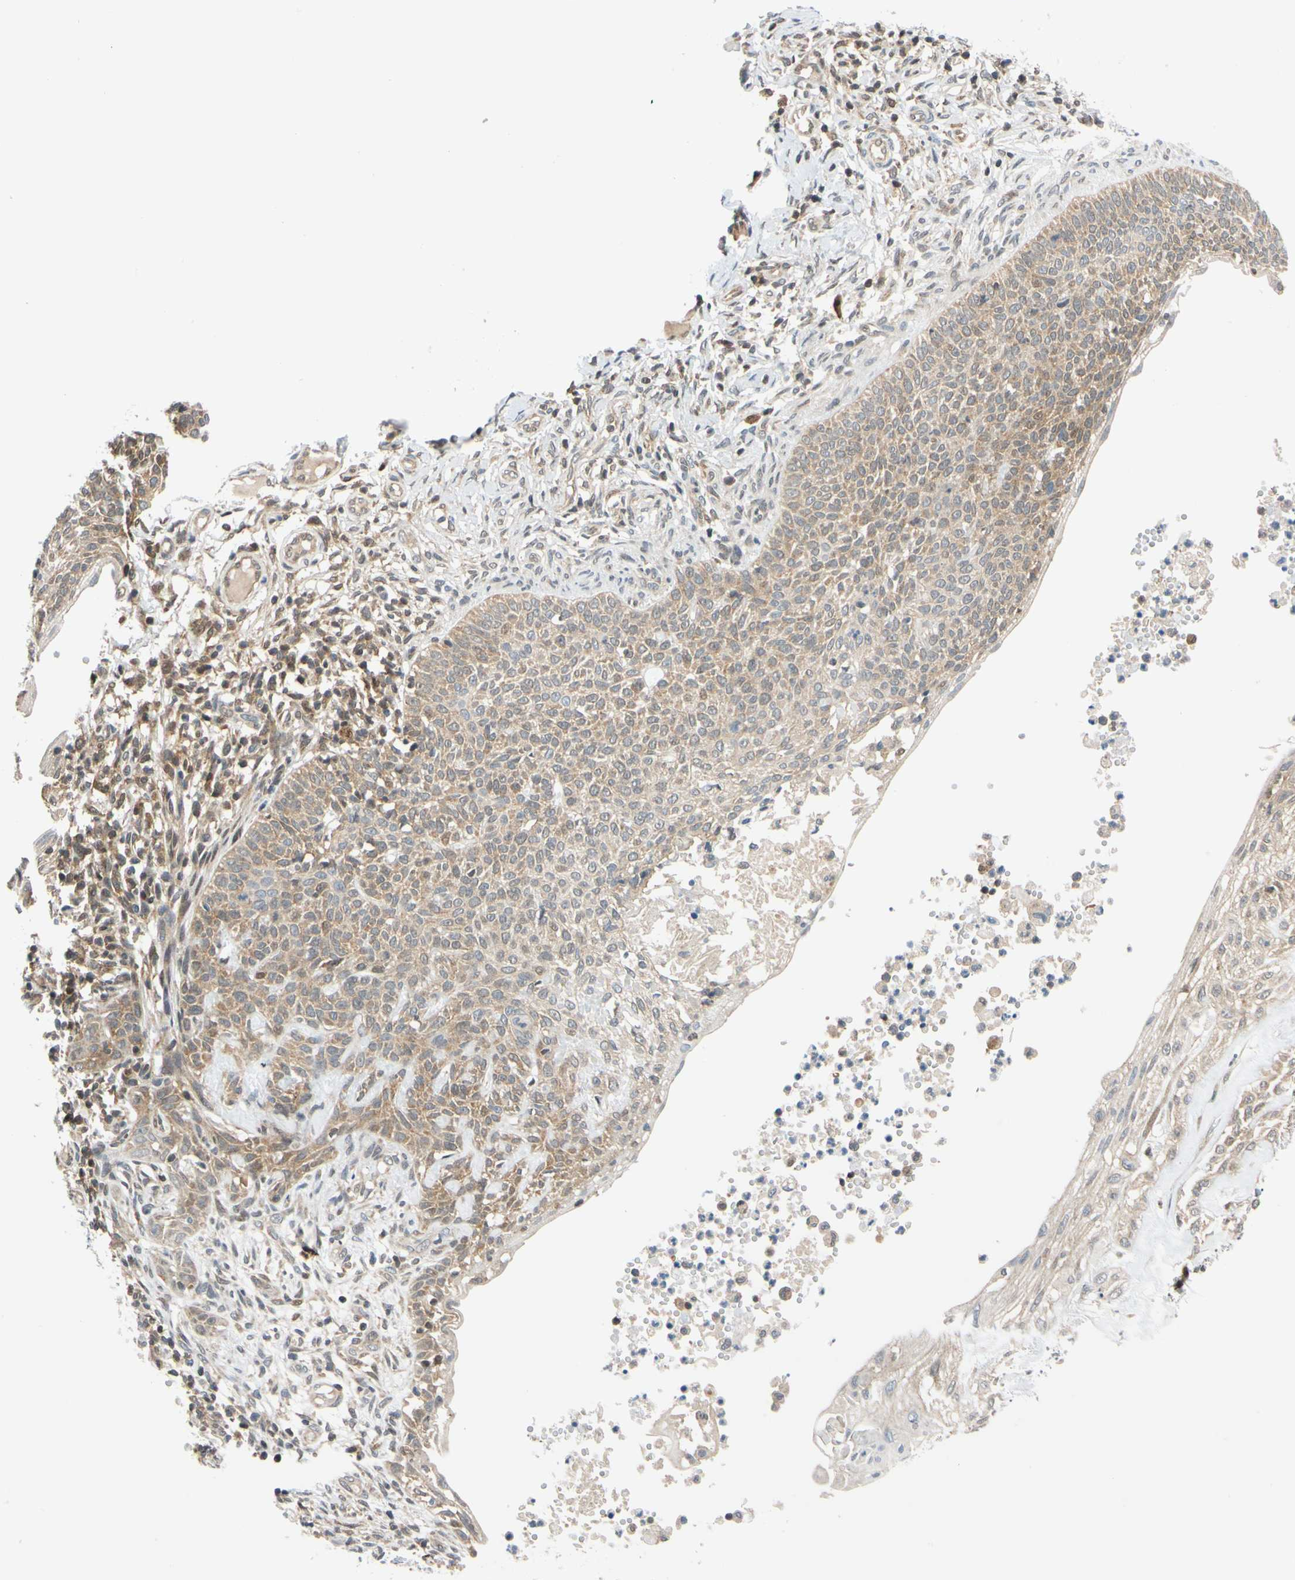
{"staining": {"intensity": "moderate", "quantity": ">75%", "location": "cytoplasmic/membranous"}, "tissue": "skin cancer", "cell_type": "Tumor cells", "image_type": "cancer", "snomed": [{"axis": "morphology", "description": "Normal tissue, NOS"}, {"axis": "morphology", "description": "Basal cell carcinoma"}, {"axis": "topography", "description": "Skin"}], "caption": "A brown stain highlights moderate cytoplasmic/membranous staining of a protein in skin cancer tumor cells.", "gene": "MAPK9", "patient": {"sex": "male", "age": 87}}